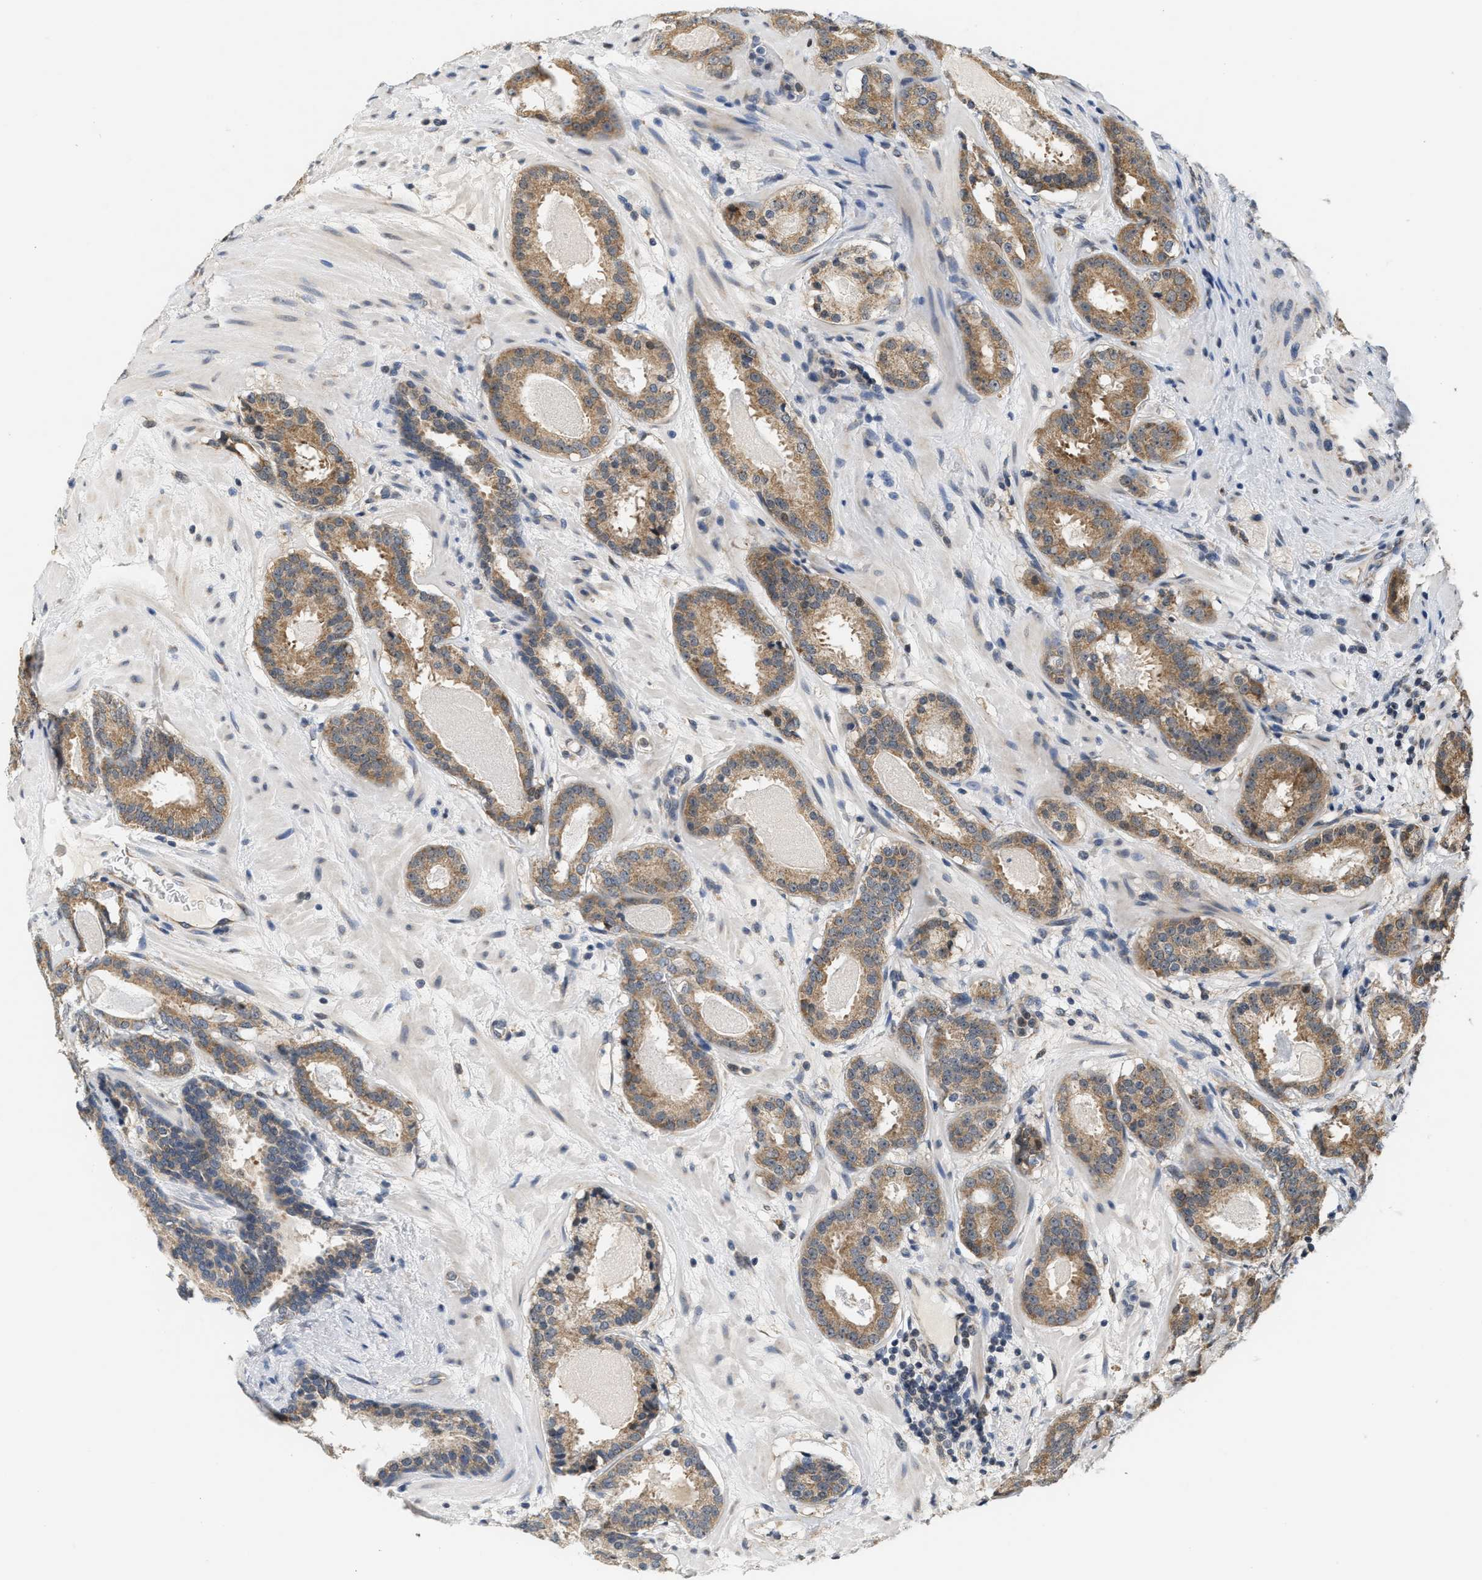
{"staining": {"intensity": "moderate", "quantity": ">75%", "location": "cytoplasmic/membranous"}, "tissue": "prostate cancer", "cell_type": "Tumor cells", "image_type": "cancer", "snomed": [{"axis": "morphology", "description": "Adenocarcinoma, Low grade"}, {"axis": "topography", "description": "Prostate"}], "caption": "A medium amount of moderate cytoplasmic/membranous staining is seen in about >75% of tumor cells in prostate low-grade adenocarcinoma tissue. (IHC, brightfield microscopy, high magnification).", "gene": "GIGYF1", "patient": {"sex": "male", "age": 69}}